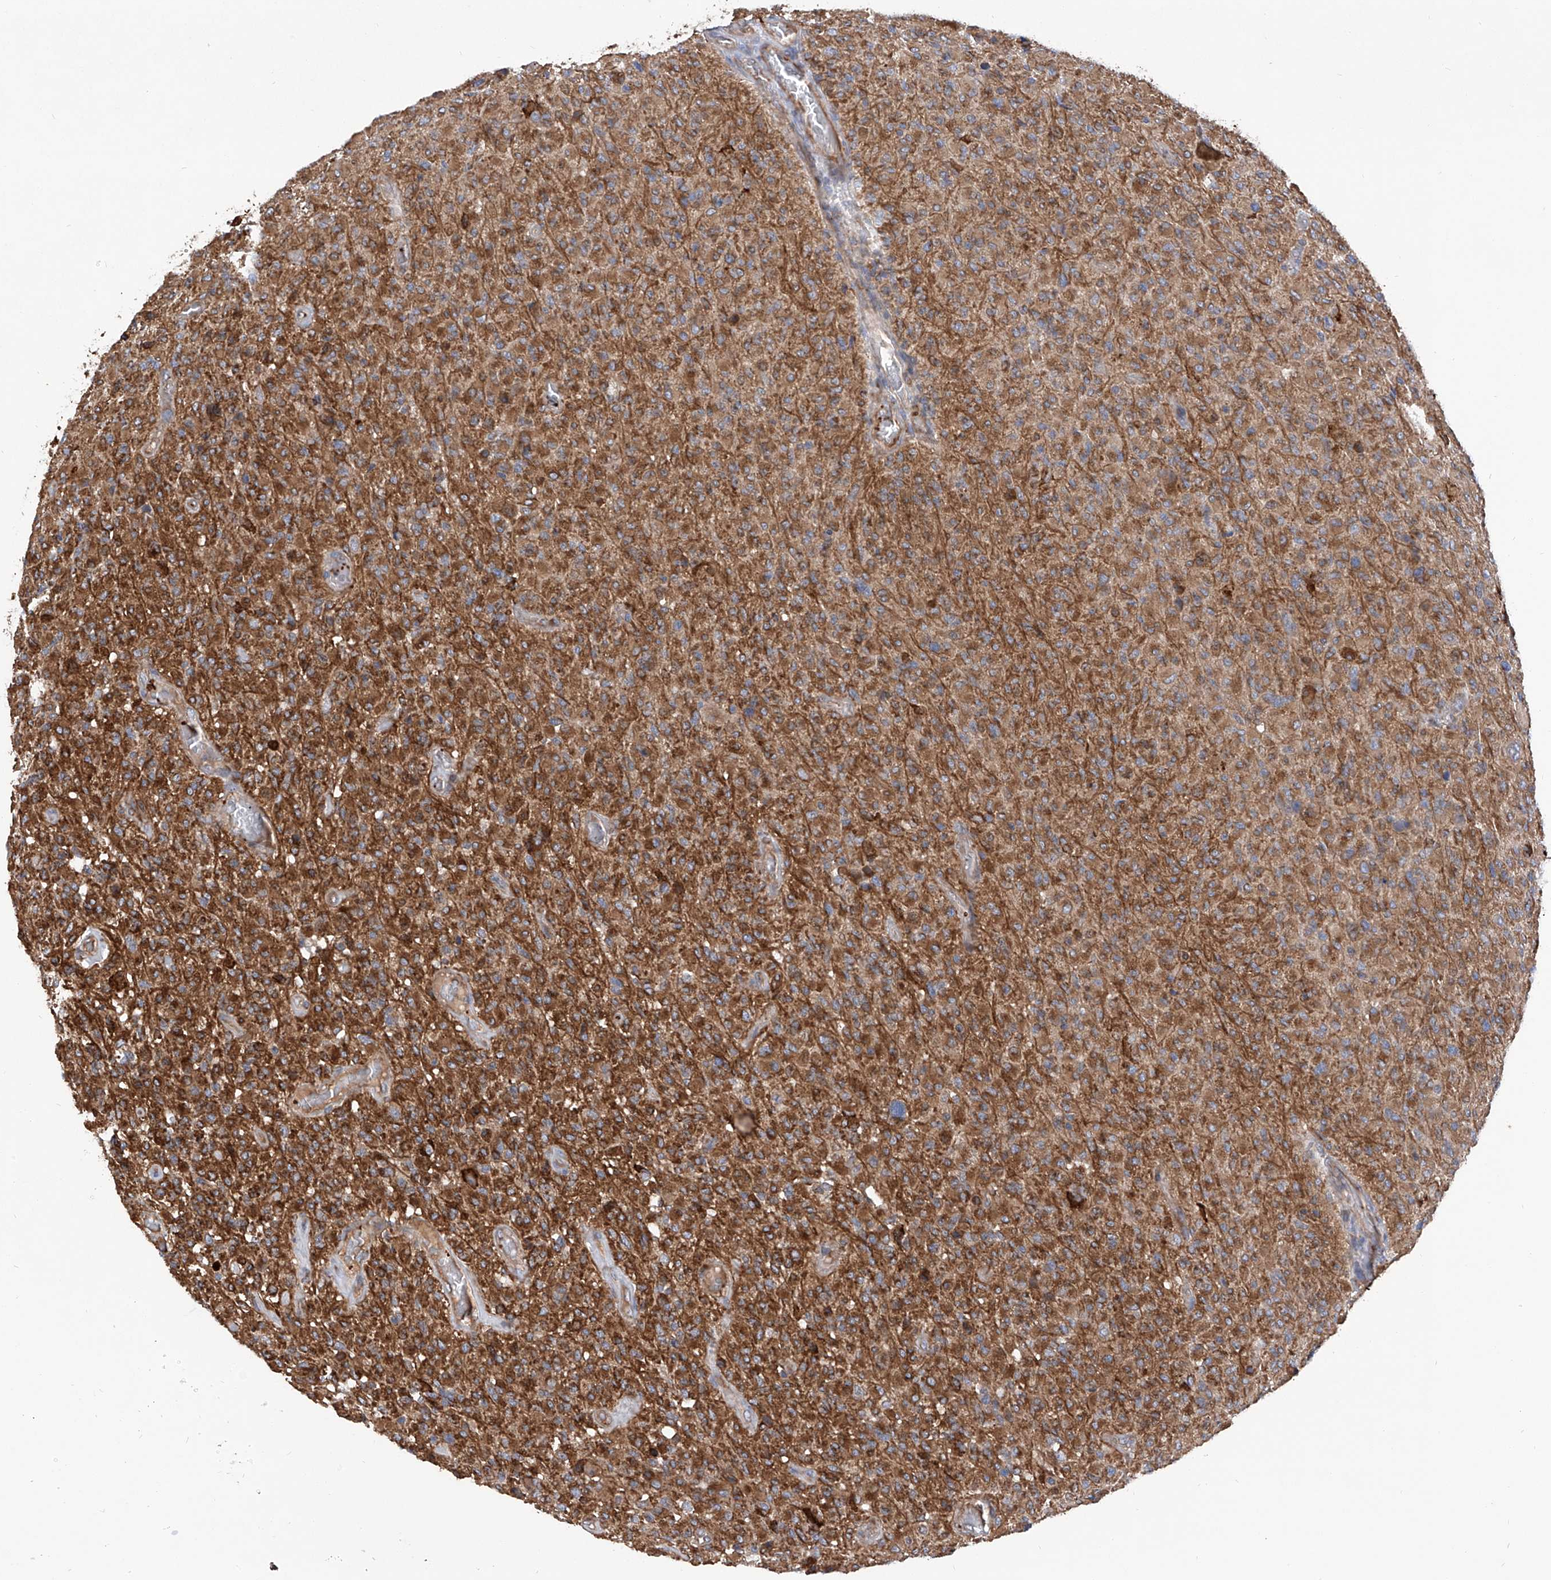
{"staining": {"intensity": "moderate", "quantity": ">75%", "location": "cytoplasmic/membranous"}, "tissue": "glioma", "cell_type": "Tumor cells", "image_type": "cancer", "snomed": [{"axis": "morphology", "description": "Glioma, malignant, High grade"}, {"axis": "topography", "description": "Brain"}], "caption": "Approximately >75% of tumor cells in human high-grade glioma (malignant) display moderate cytoplasmic/membranous protein positivity as visualized by brown immunohistochemical staining.", "gene": "ASCC3", "patient": {"sex": "female", "age": 57}}